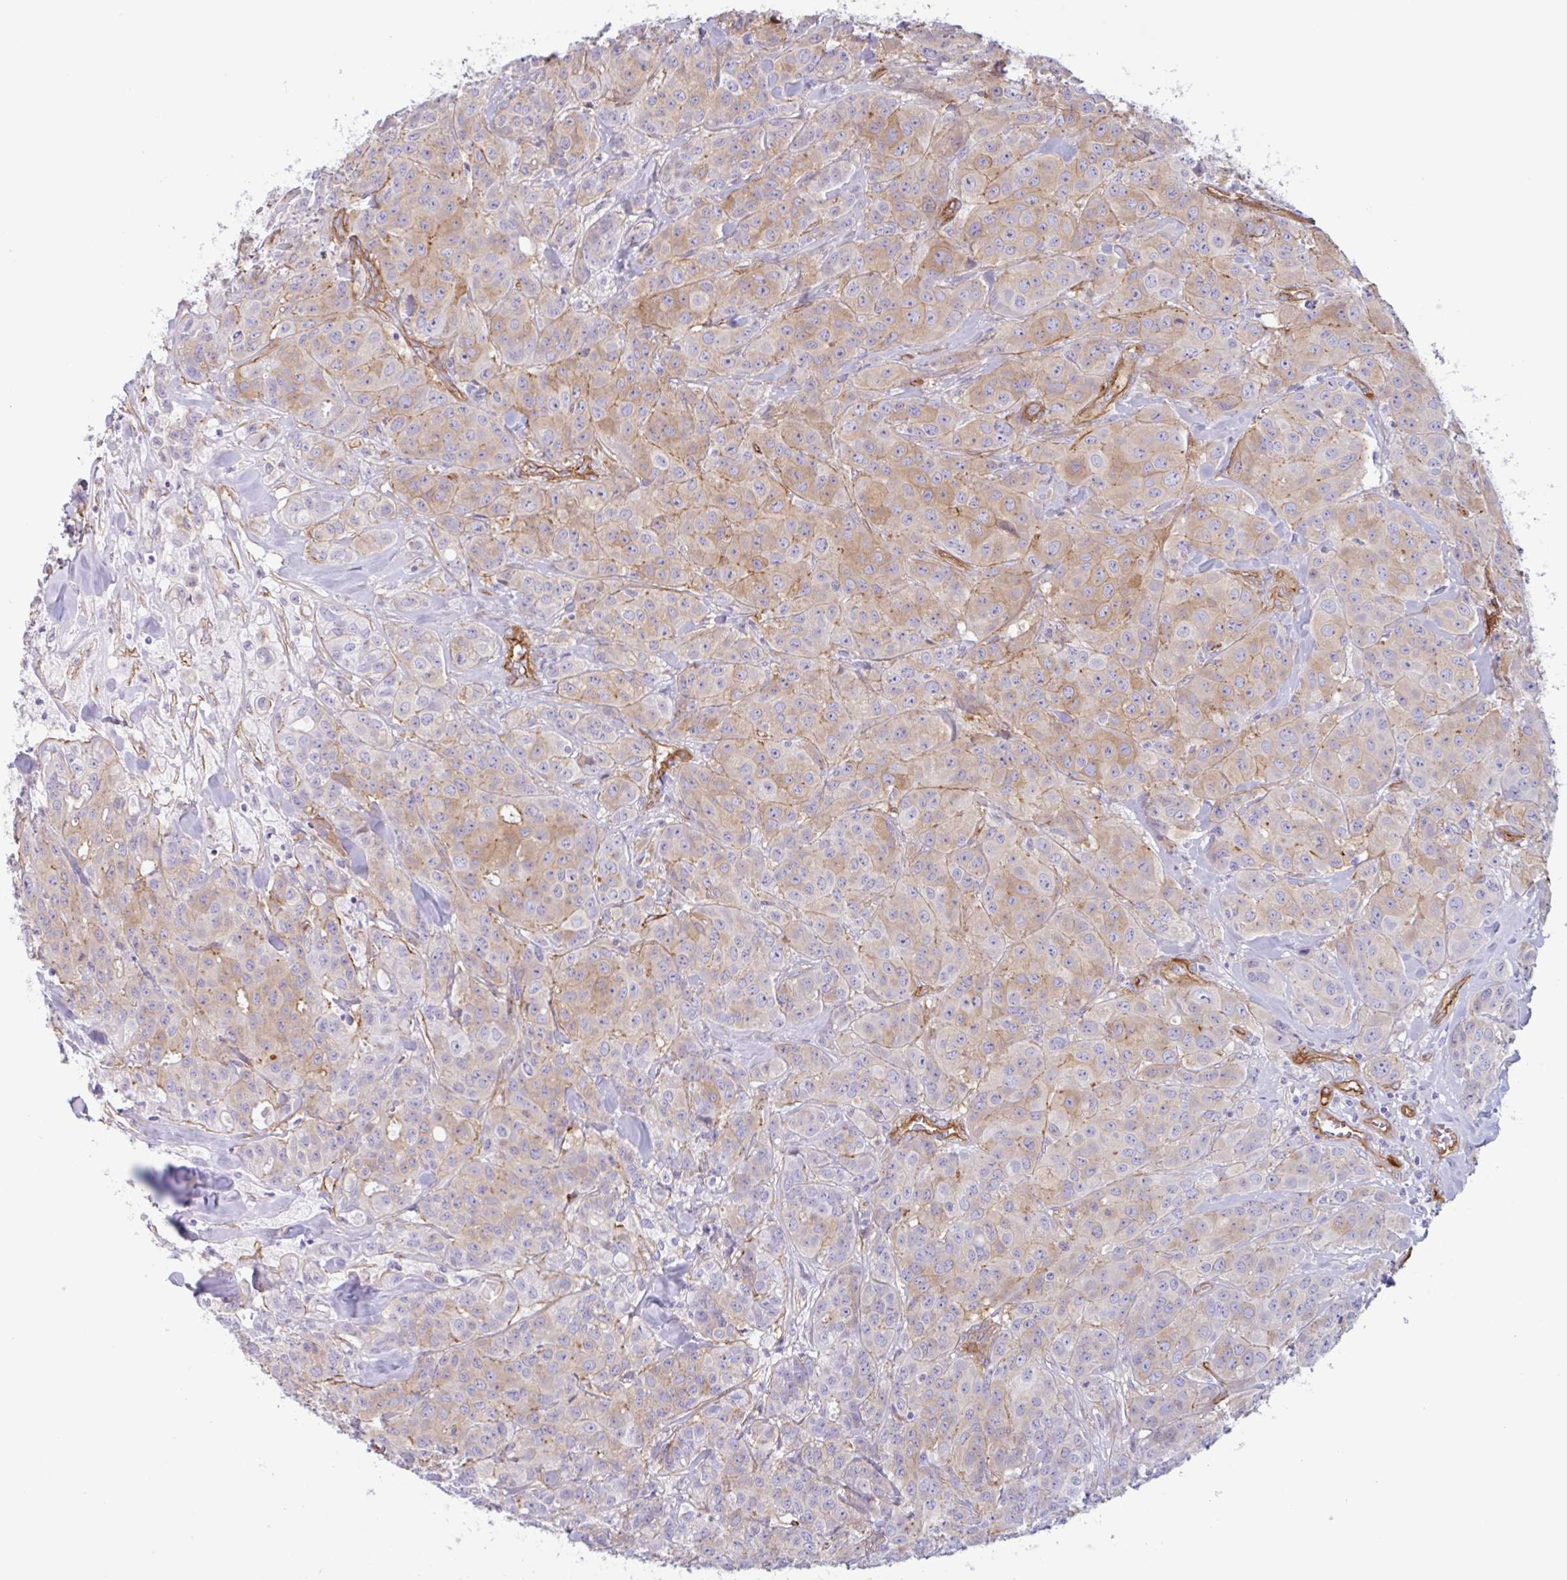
{"staining": {"intensity": "weak", "quantity": "25%-75%", "location": "cytoplasmic/membranous"}, "tissue": "breast cancer", "cell_type": "Tumor cells", "image_type": "cancer", "snomed": [{"axis": "morphology", "description": "Normal tissue, NOS"}, {"axis": "morphology", "description": "Duct carcinoma"}, {"axis": "topography", "description": "Breast"}], "caption": "Immunohistochemical staining of human intraductal carcinoma (breast) exhibits low levels of weak cytoplasmic/membranous protein staining in approximately 25%-75% of tumor cells. (DAB IHC with brightfield microscopy, high magnification).", "gene": "MYH10", "patient": {"sex": "female", "age": 43}}